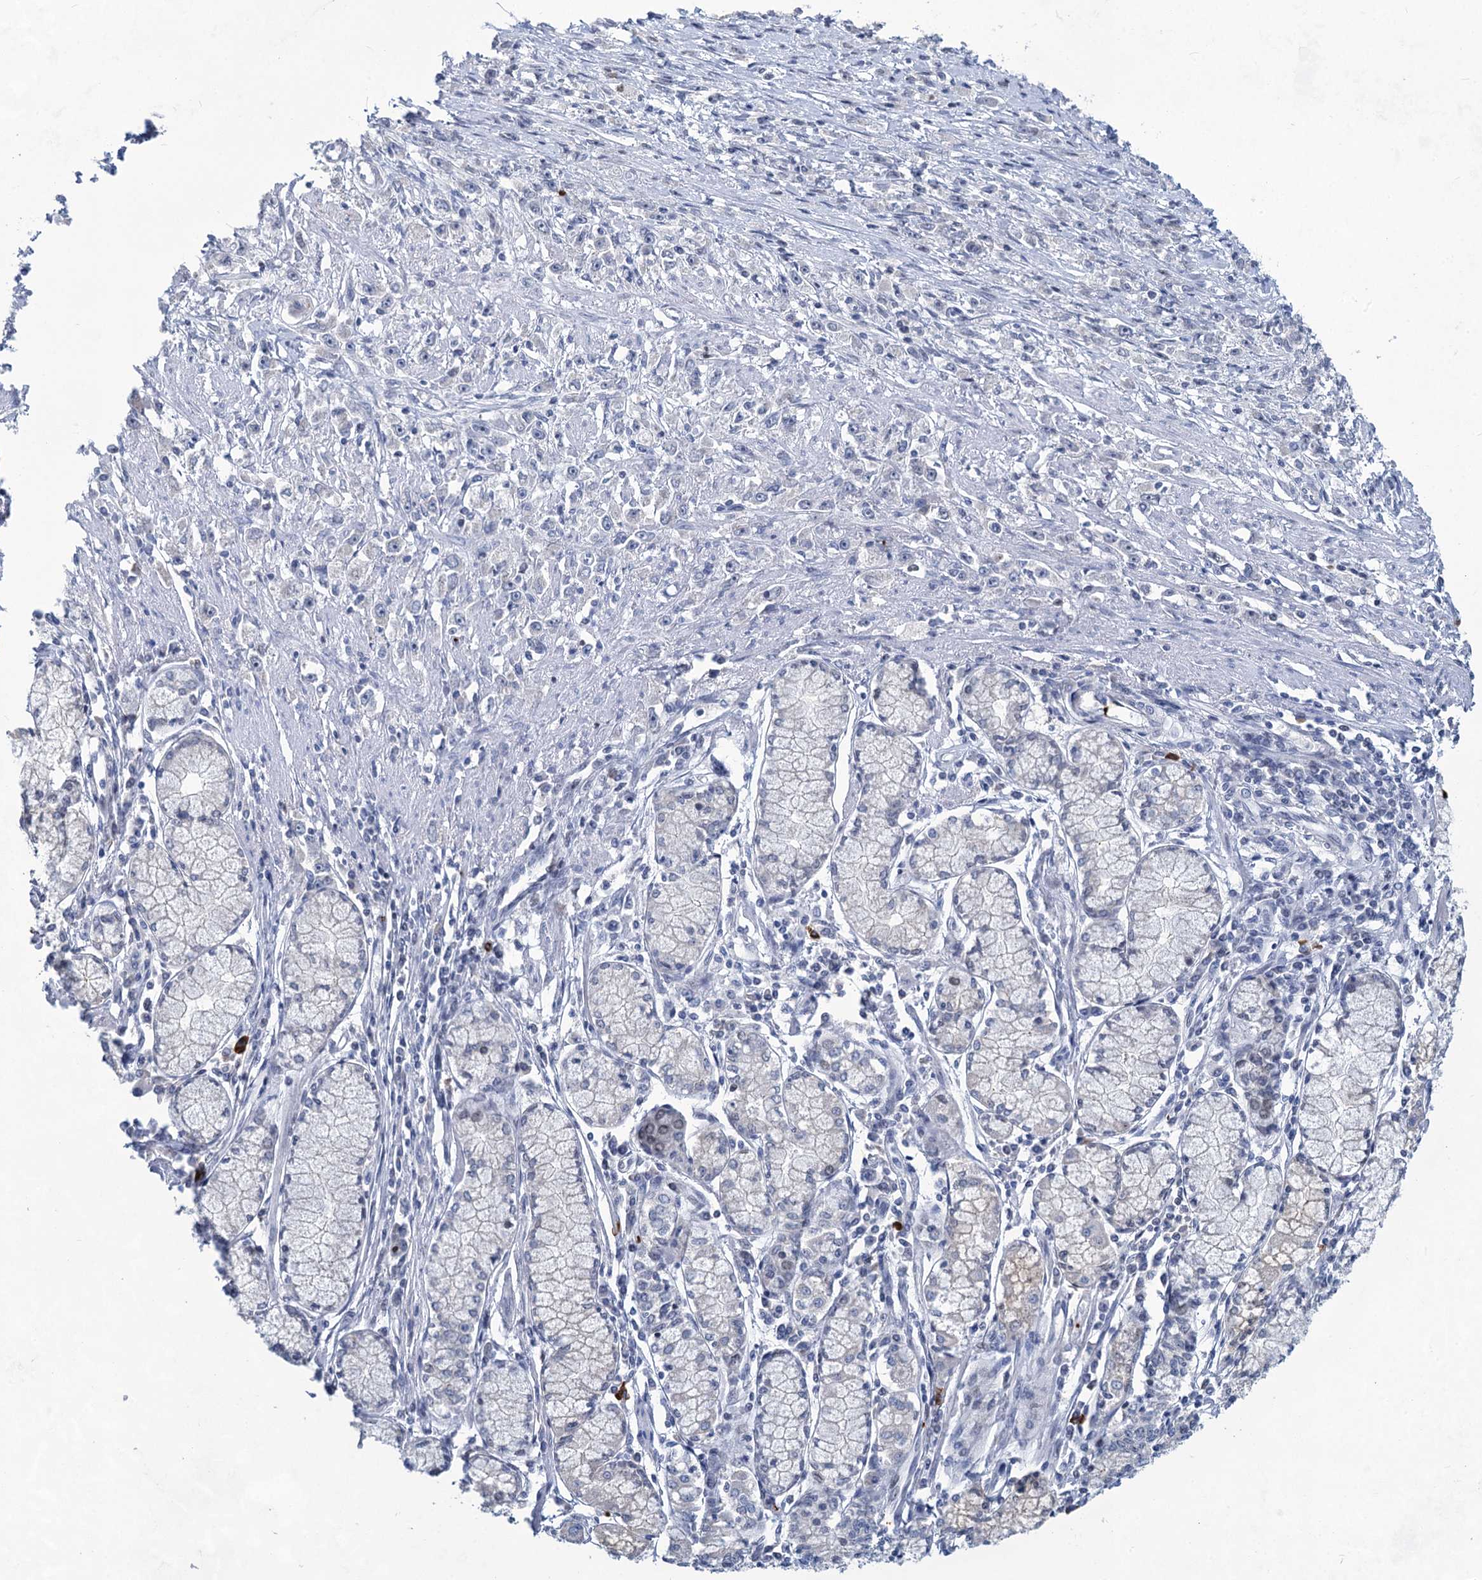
{"staining": {"intensity": "negative", "quantity": "none", "location": "none"}, "tissue": "stomach cancer", "cell_type": "Tumor cells", "image_type": "cancer", "snomed": [{"axis": "morphology", "description": "Adenocarcinoma, NOS"}, {"axis": "topography", "description": "Stomach"}], "caption": "The photomicrograph demonstrates no significant positivity in tumor cells of adenocarcinoma (stomach).", "gene": "MON2", "patient": {"sex": "female", "age": 59}}